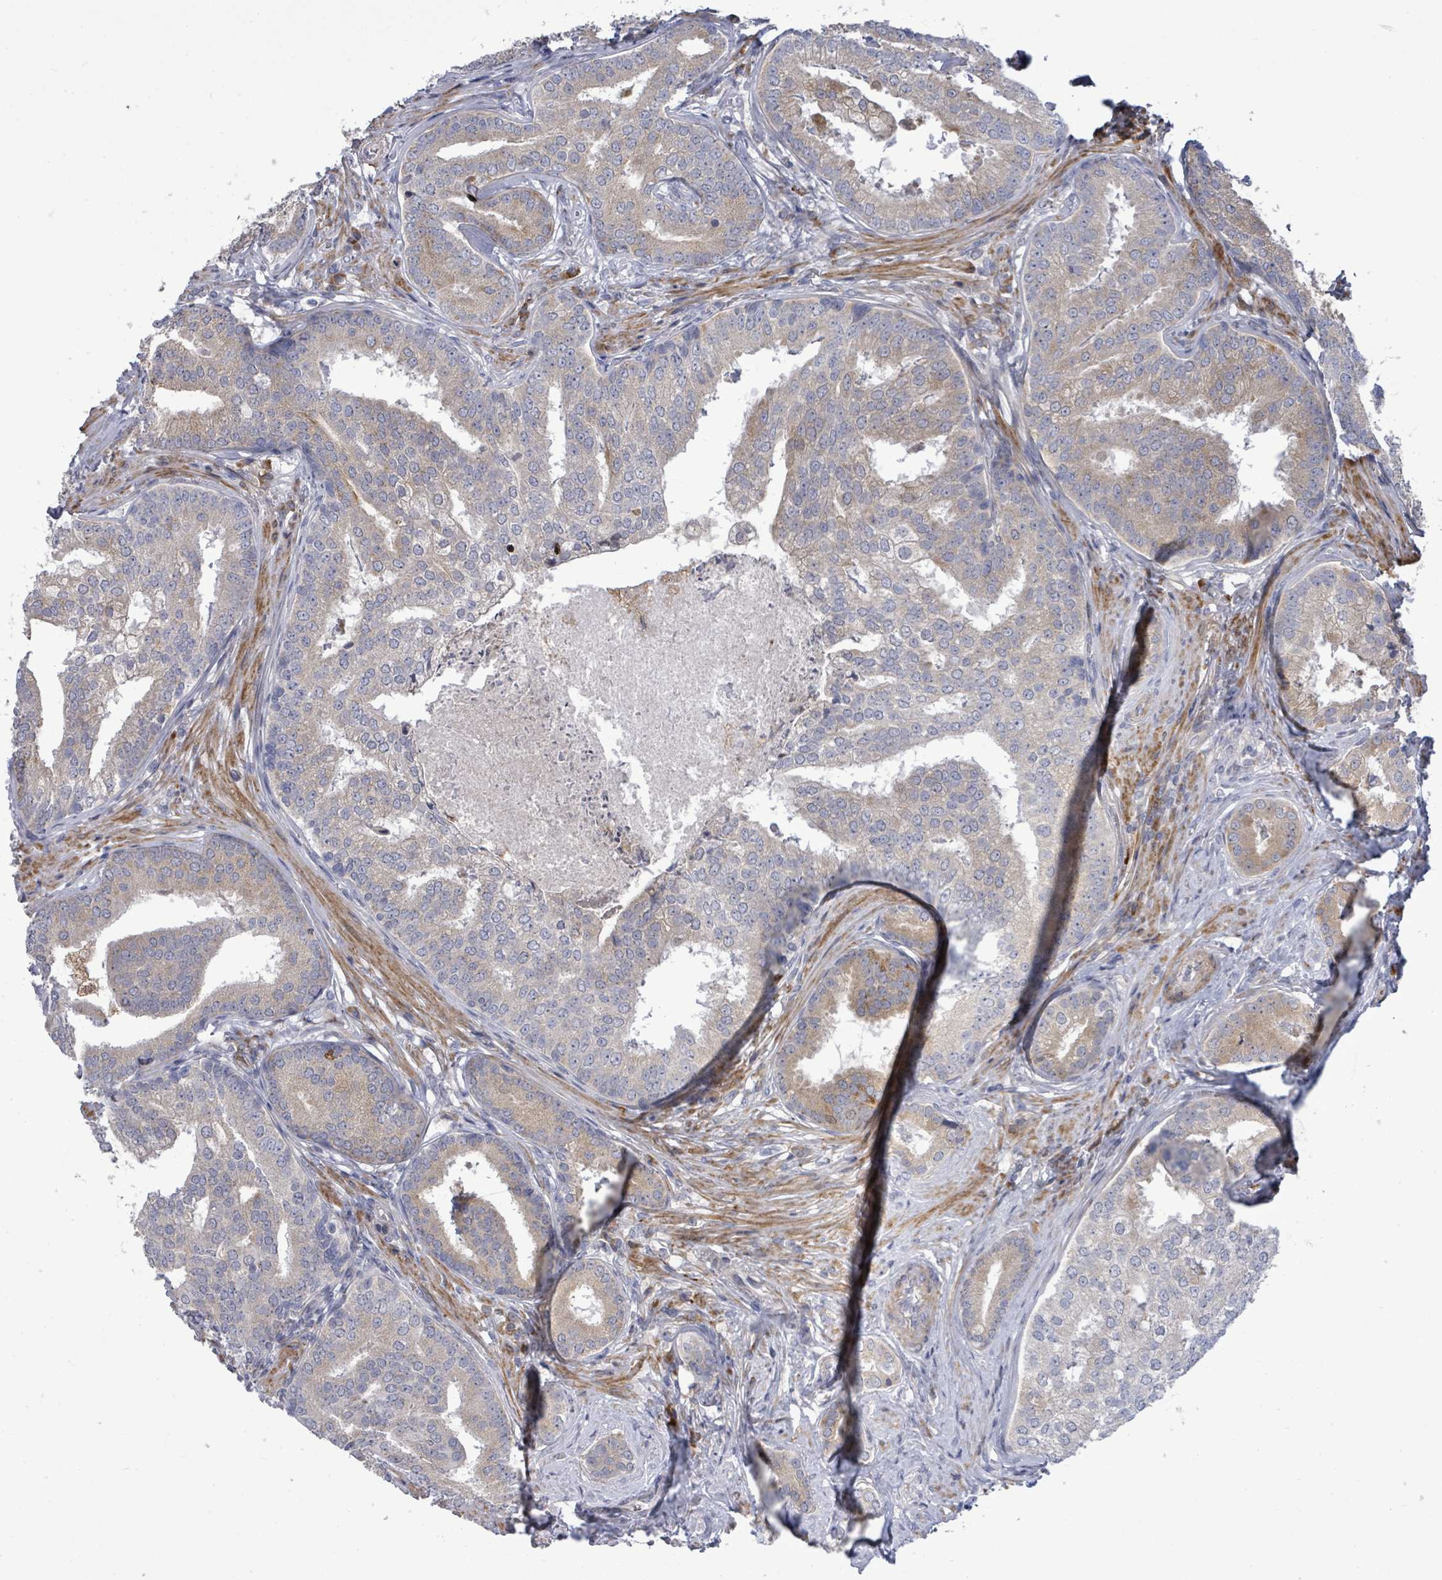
{"staining": {"intensity": "weak", "quantity": "25%-75%", "location": "cytoplasmic/membranous"}, "tissue": "prostate cancer", "cell_type": "Tumor cells", "image_type": "cancer", "snomed": [{"axis": "morphology", "description": "Adenocarcinoma, High grade"}, {"axis": "topography", "description": "Prostate"}], "caption": "Prostate high-grade adenocarcinoma was stained to show a protein in brown. There is low levels of weak cytoplasmic/membranous expression in approximately 25%-75% of tumor cells. The staining was performed using DAB, with brown indicating positive protein expression. Nuclei are stained blue with hematoxylin.", "gene": "SAR1A", "patient": {"sex": "male", "age": 55}}